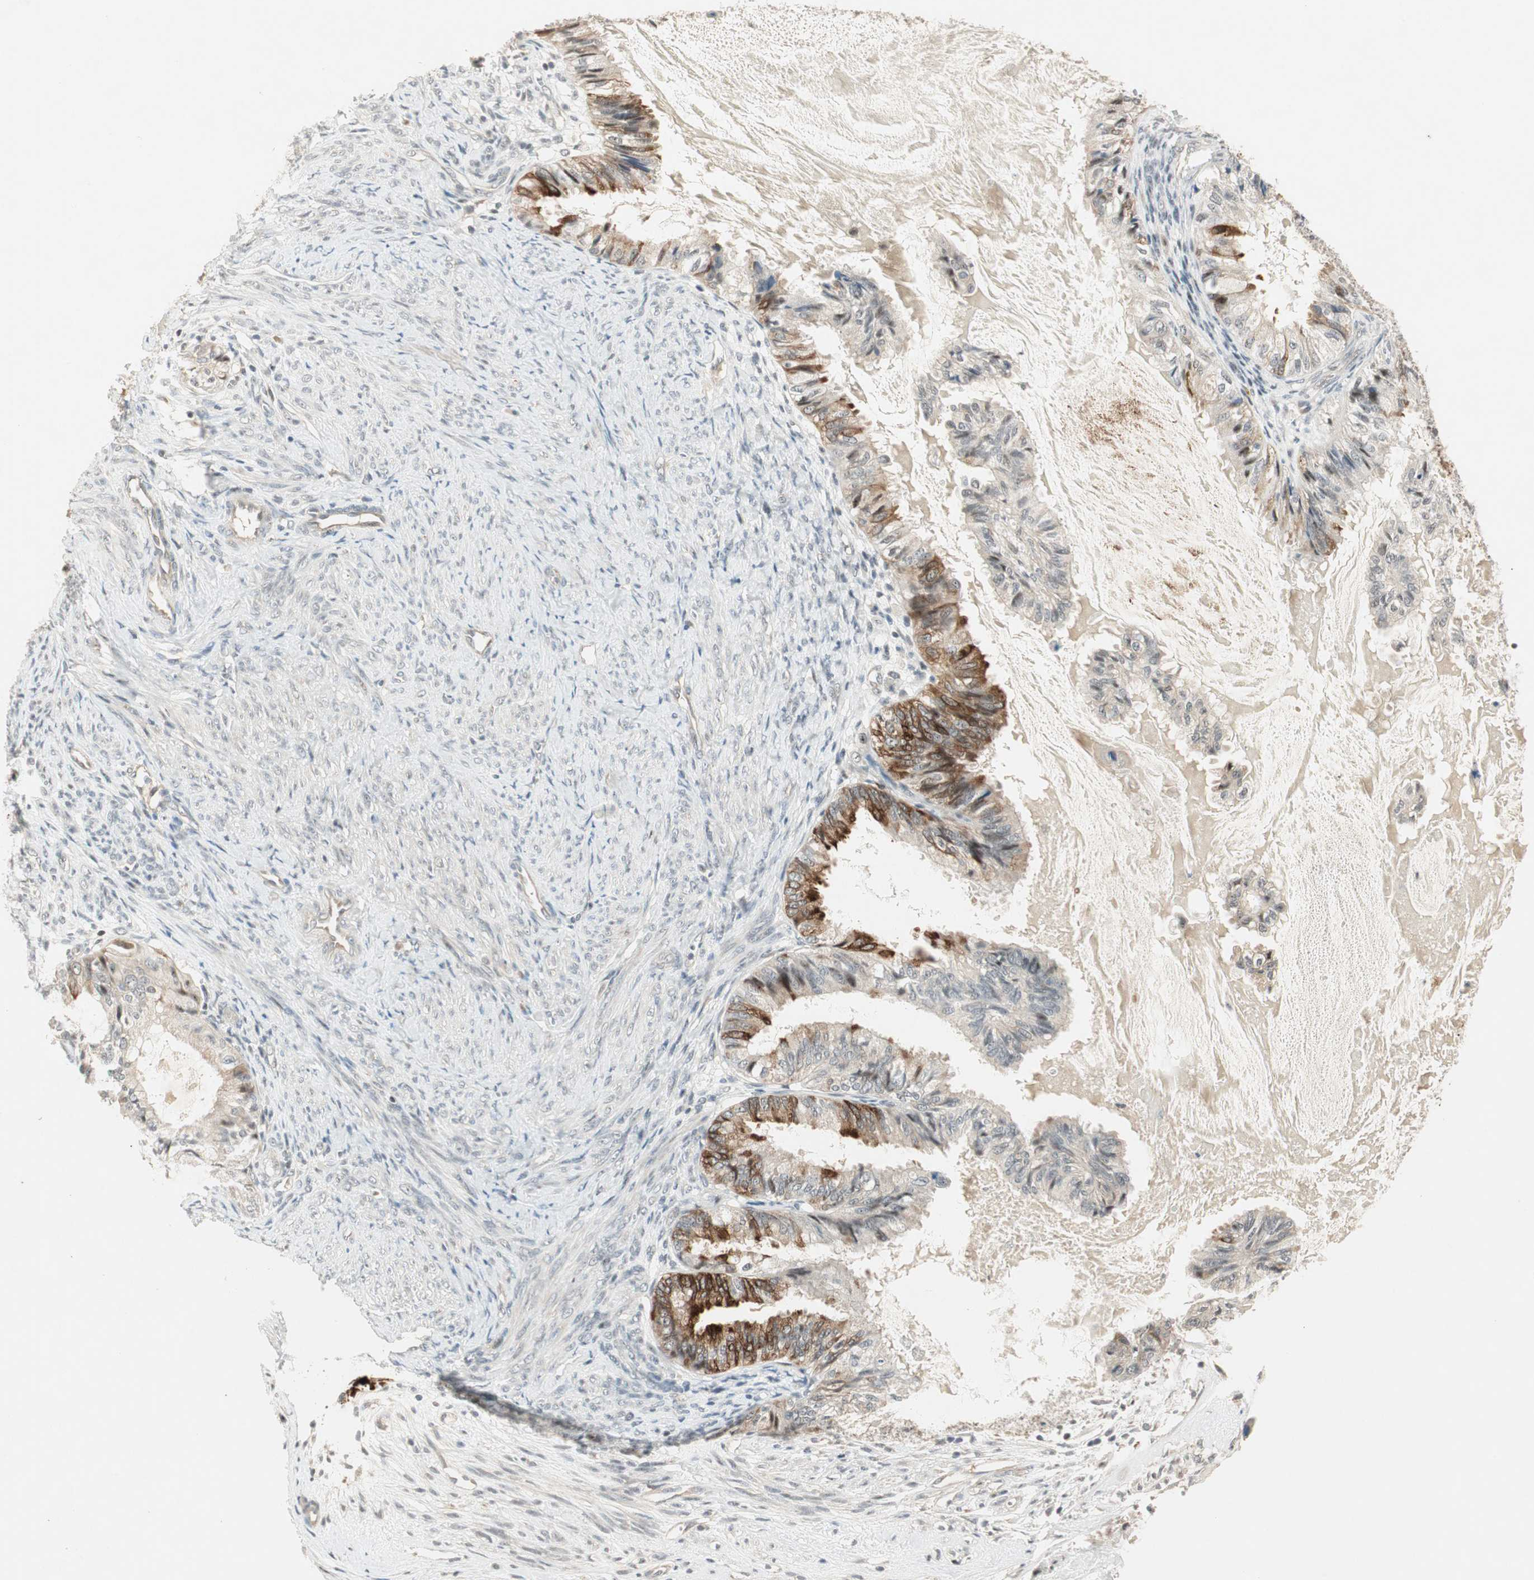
{"staining": {"intensity": "moderate", "quantity": "25%-75%", "location": "cytoplasmic/membranous"}, "tissue": "cervical cancer", "cell_type": "Tumor cells", "image_type": "cancer", "snomed": [{"axis": "morphology", "description": "Normal tissue, NOS"}, {"axis": "morphology", "description": "Adenocarcinoma, NOS"}, {"axis": "topography", "description": "Cervix"}, {"axis": "topography", "description": "Endometrium"}], "caption": "Moderate cytoplasmic/membranous staining for a protein is seen in about 25%-75% of tumor cells of cervical cancer using immunohistochemistry (IHC).", "gene": "ACSL5", "patient": {"sex": "female", "age": 86}}